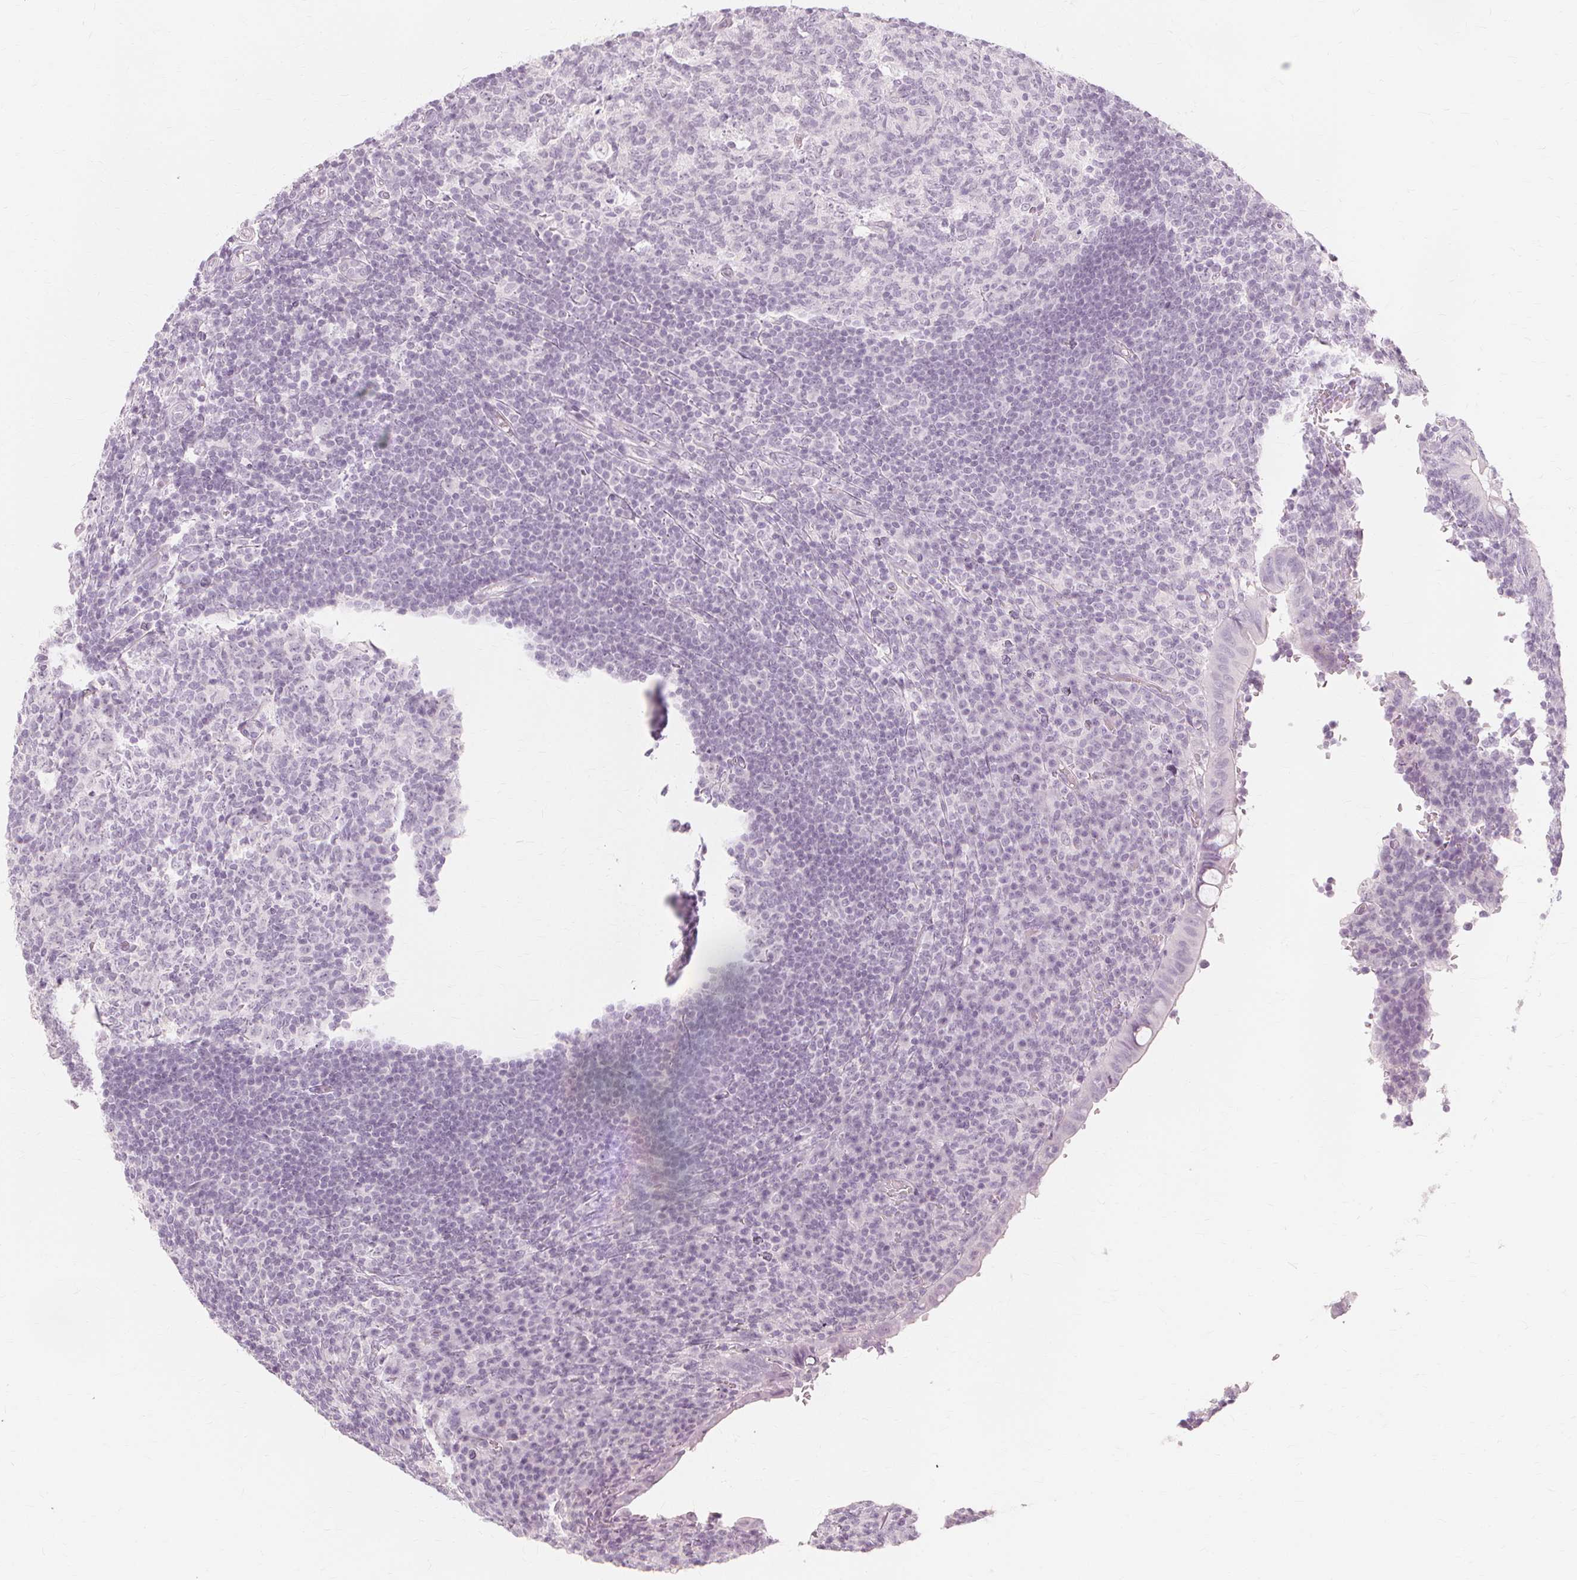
{"staining": {"intensity": "moderate", "quantity": "<25%", "location": "cytoplasmic/membranous"}, "tissue": "appendix", "cell_type": "Glandular cells", "image_type": "normal", "snomed": [{"axis": "morphology", "description": "Normal tissue, NOS"}, {"axis": "topography", "description": "Appendix"}], "caption": "A micrograph of appendix stained for a protein exhibits moderate cytoplasmic/membranous brown staining in glandular cells.", "gene": "MUC12", "patient": {"sex": "male", "age": 18}}